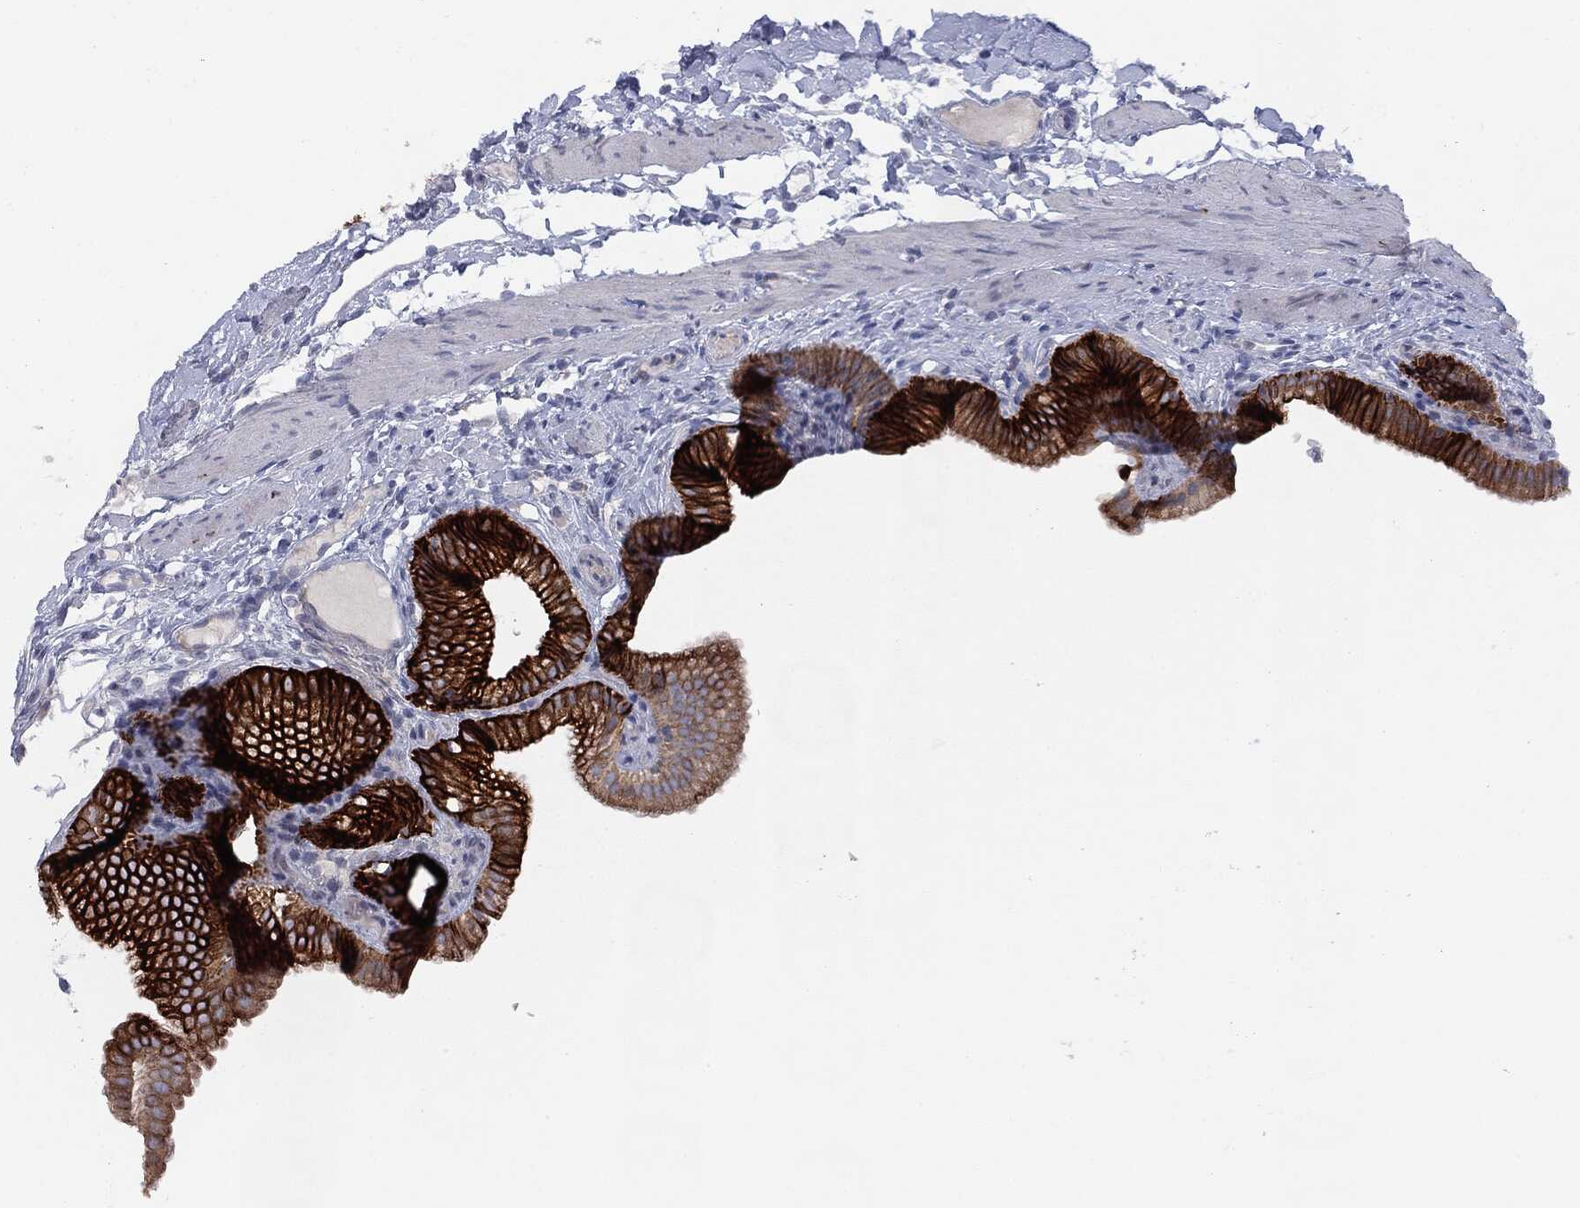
{"staining": {"intensity": "strong", "quantity": ">75%", "location": "cytoplasmic/membranous"}, "tissue": "gallbladder", "cell_type": "Glandular cells", "image_type": "normal", "snomed": [{"axis": "morphology", "description": "Normal tissue, NOS"}, {"axis": "topography", "description": "Gallbladder"}, {"axis": "topography", "description": "Peripheral nerve tissue"}], "caption": "Immunohistochemistry (IHC) micrograph of benign gallbladder: gallbladder stained using IHC shows high levels of strong protein expression localized specifically in the cytoplasmic/membranous of glandular cells, appearing as a cytoplasmic/membranous brown color.", "gene": "MUC1", "patient": {"sex": "female", "age": 45}}